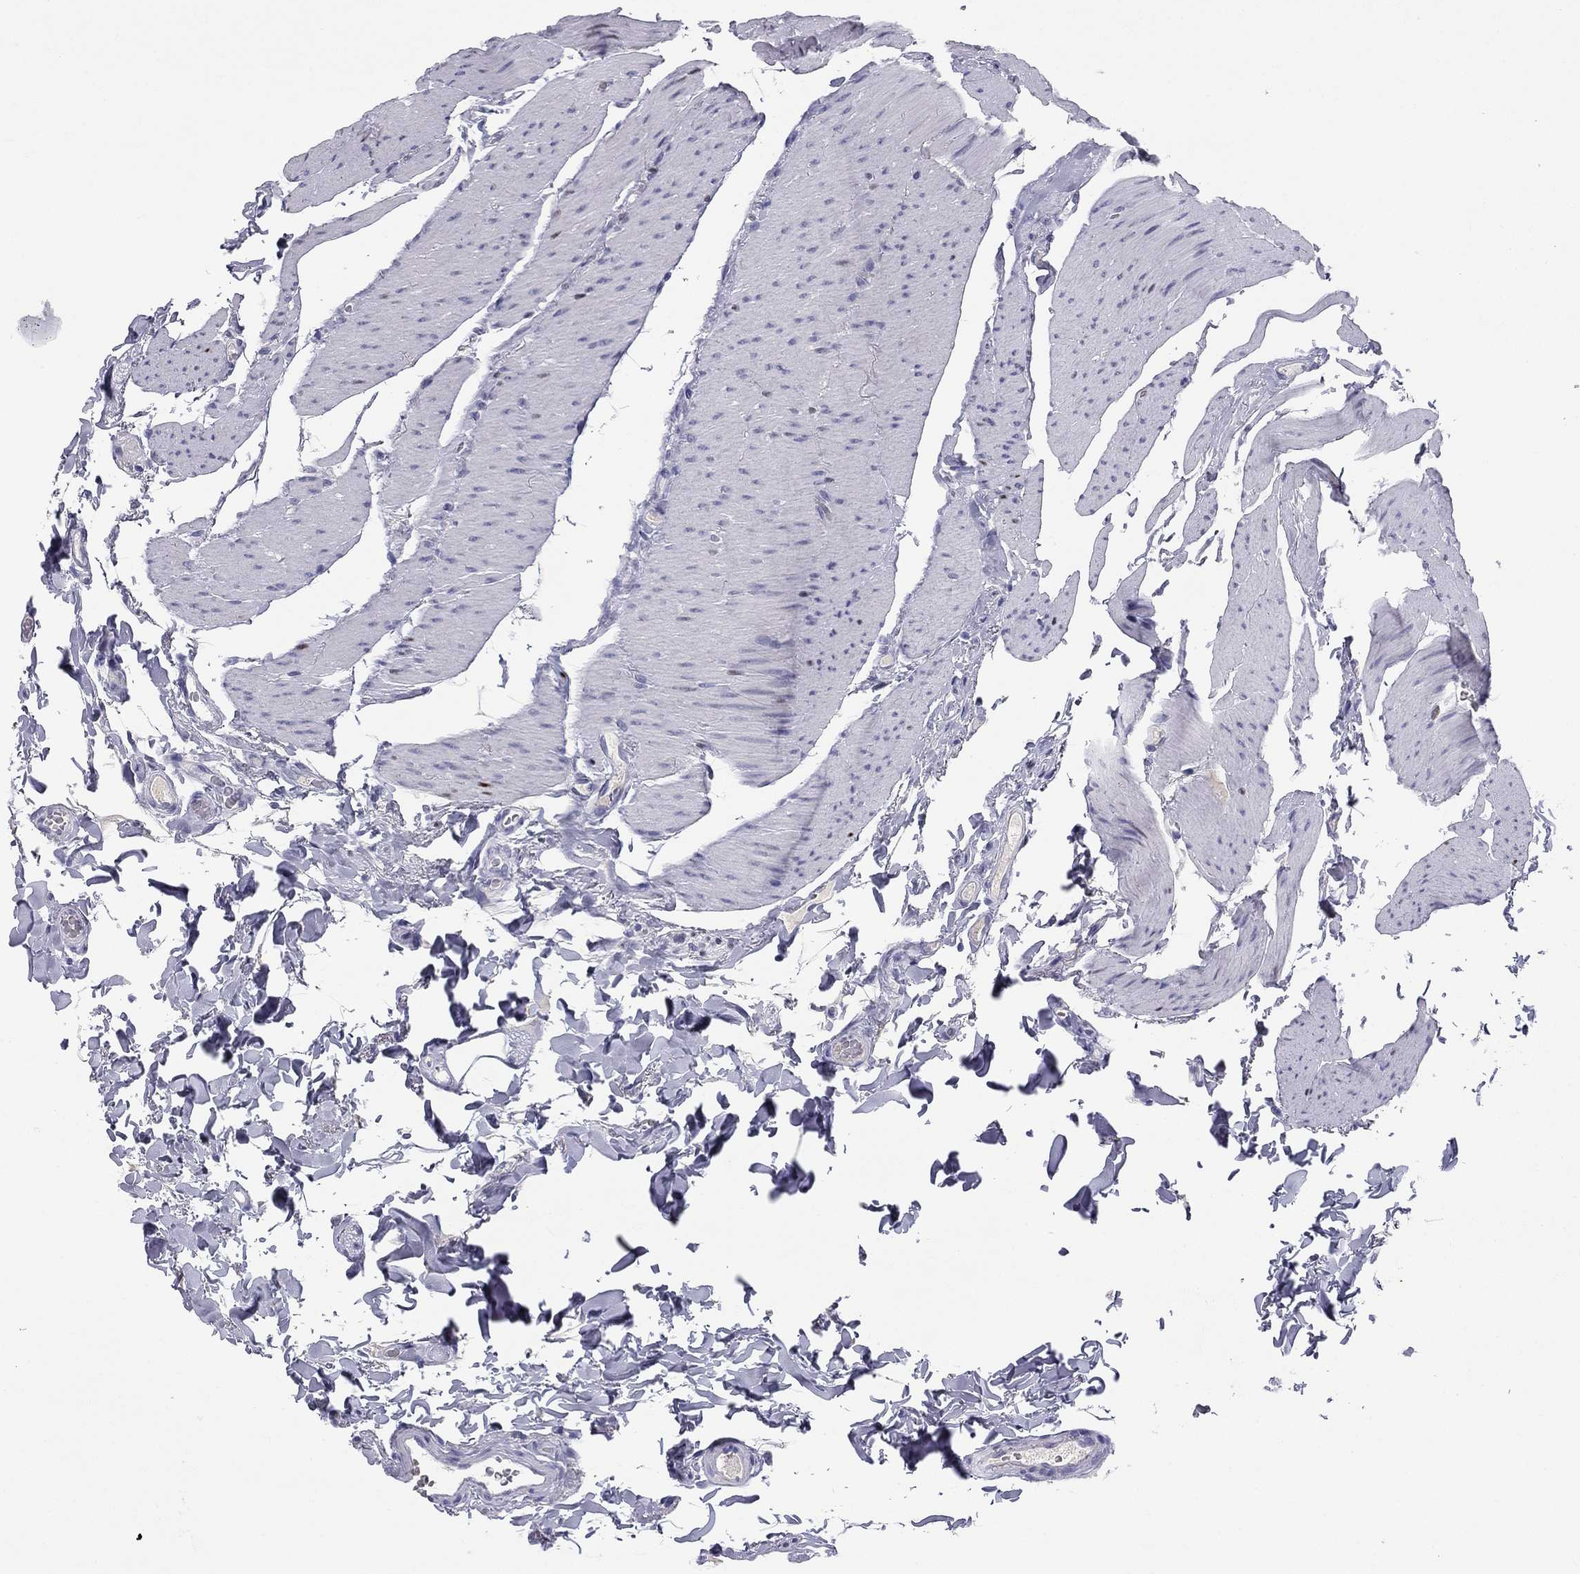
{"staining": {"intensity": "negative", "quantity": "none", "location": "none"}, "tissue": "colon", "cell_type": "Endothelial cells", "image_type": "normal", "snomed": [{"axis": "morphology", "description": "Normal tissue, NOS"}, {"axis": "topography", "description": "Colon"}], "caption": "This histopathology image is of benign colon stained with IHC to label a protein in brown with the nuclei are counter-stained blue. There is no staining in endothelial cells.", "gene": "TFAP2B", "patient": {"sex": "female", "age": 86}}